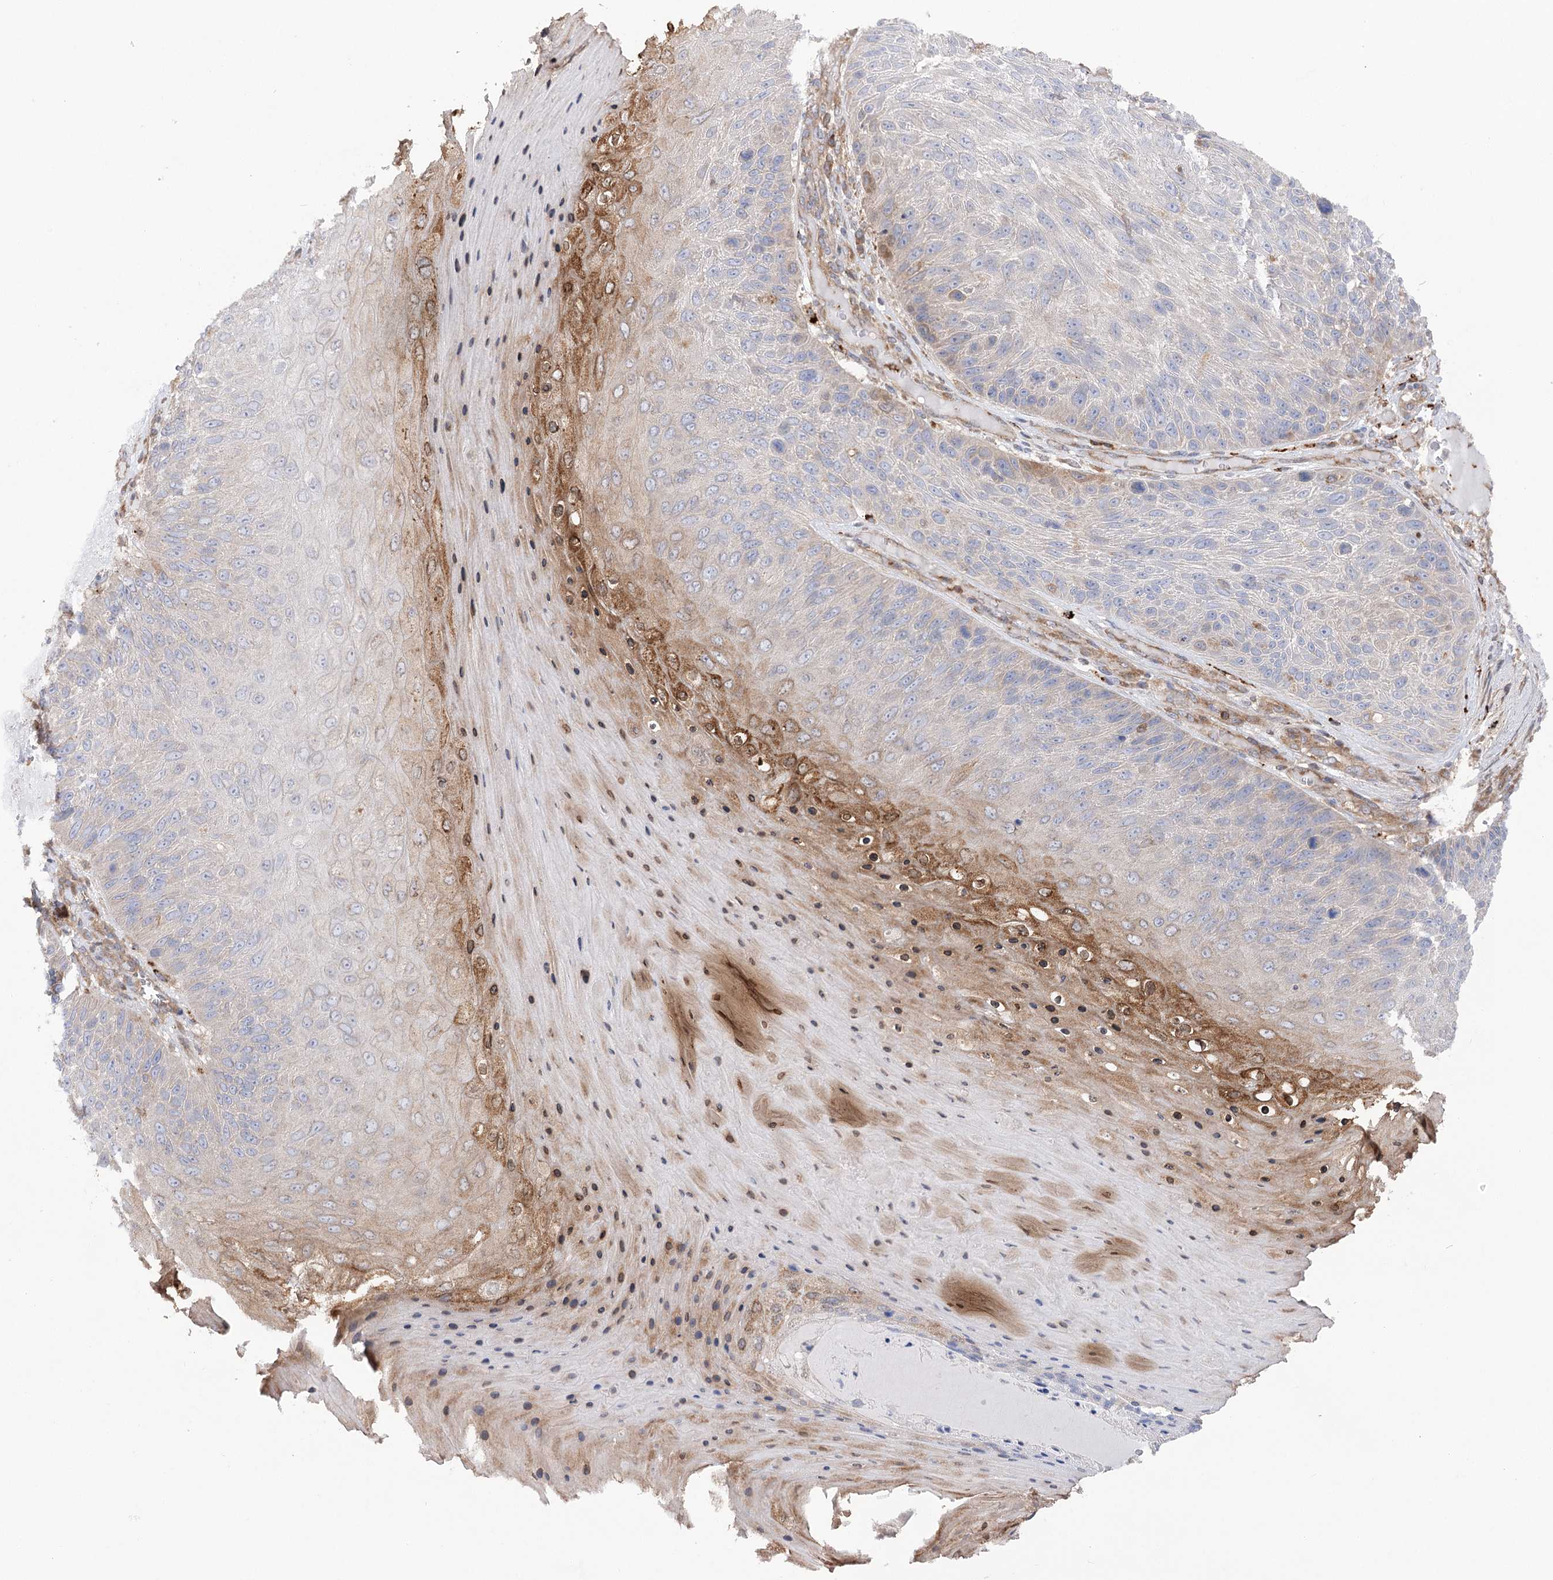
{"staining": {"intensity": "negative", "quantity": "none", "location": "none"}, "tissue": "skin cancer", "cell_type": "Tumor cells", "image_type": "cancer", "snomed": [{"axis": "morphology", "description": "Squamous cell carcinoma, NOS"}, {"axis": "topography", "description": "Skin"}], "caption": "Tumor cells are negative for protein expression in human squamous cell carcinoma (skin).", "gene": "VPS37B", "patient": {"sex": "female", "age": 88}}